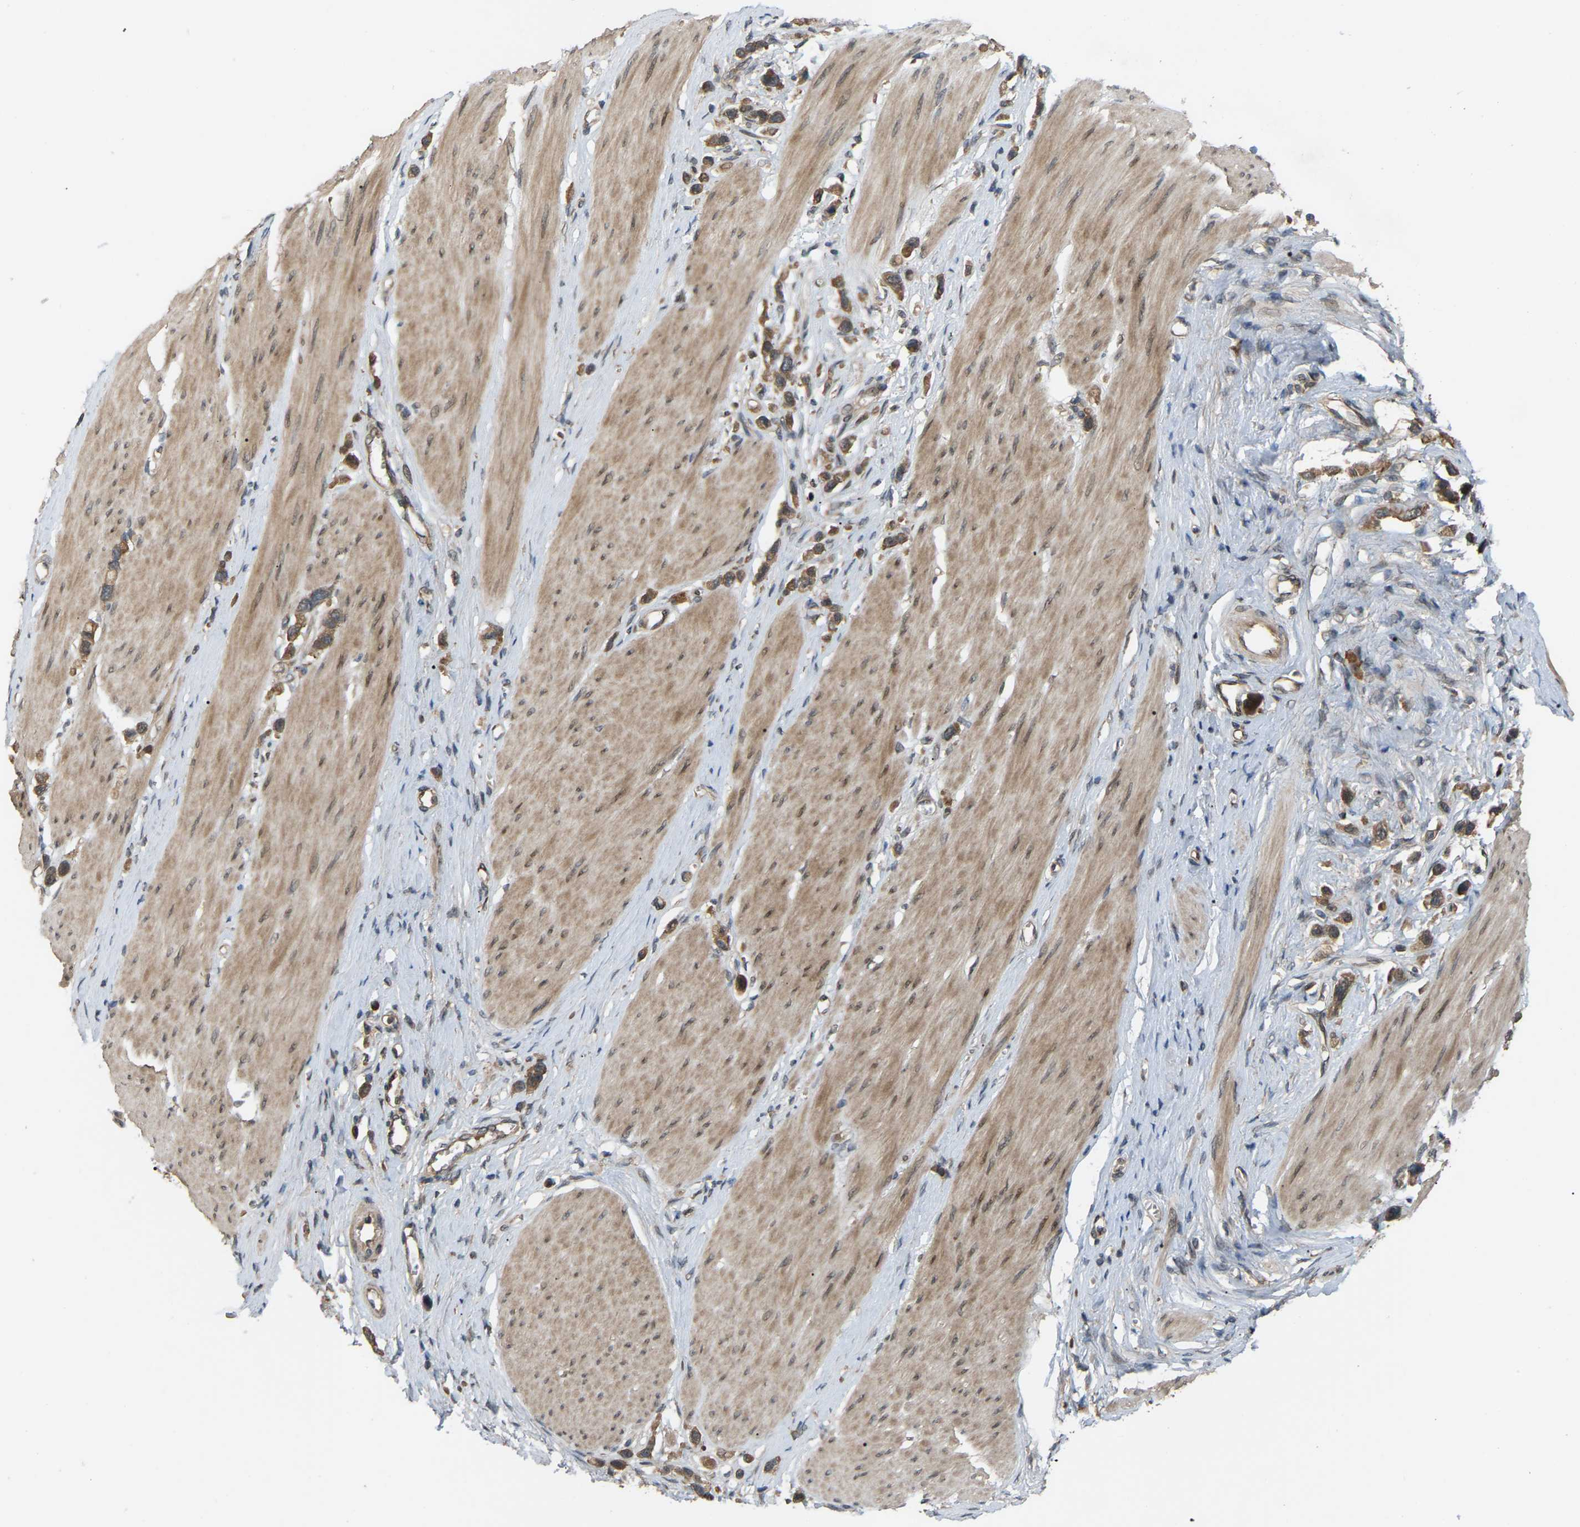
{"staining": {"intensity": "moderate", "quantity": ">75%", "location": "cytoplasmic/membranous"}, "tissue": "stomach cancer", "cell_type": "Tumor cells", "image_type": "cancer", "snomed": [{"axis": "morphology", "description": "Adenocarcinoma, NOS"}, {"axis": "topography", "description": "Stomach"}], "caption": "Protein analysis of stomach adenocarcinoma tissue shows moderate cytoplasmic/membranous staining in about >75% of tumor cells. The staining was performed using DAB, with brown indicating positive protein expression. Nuclei are stained blue with hematoxylin.", "gene": "CROT", "patient": {"sex": "female", "age": 65}}